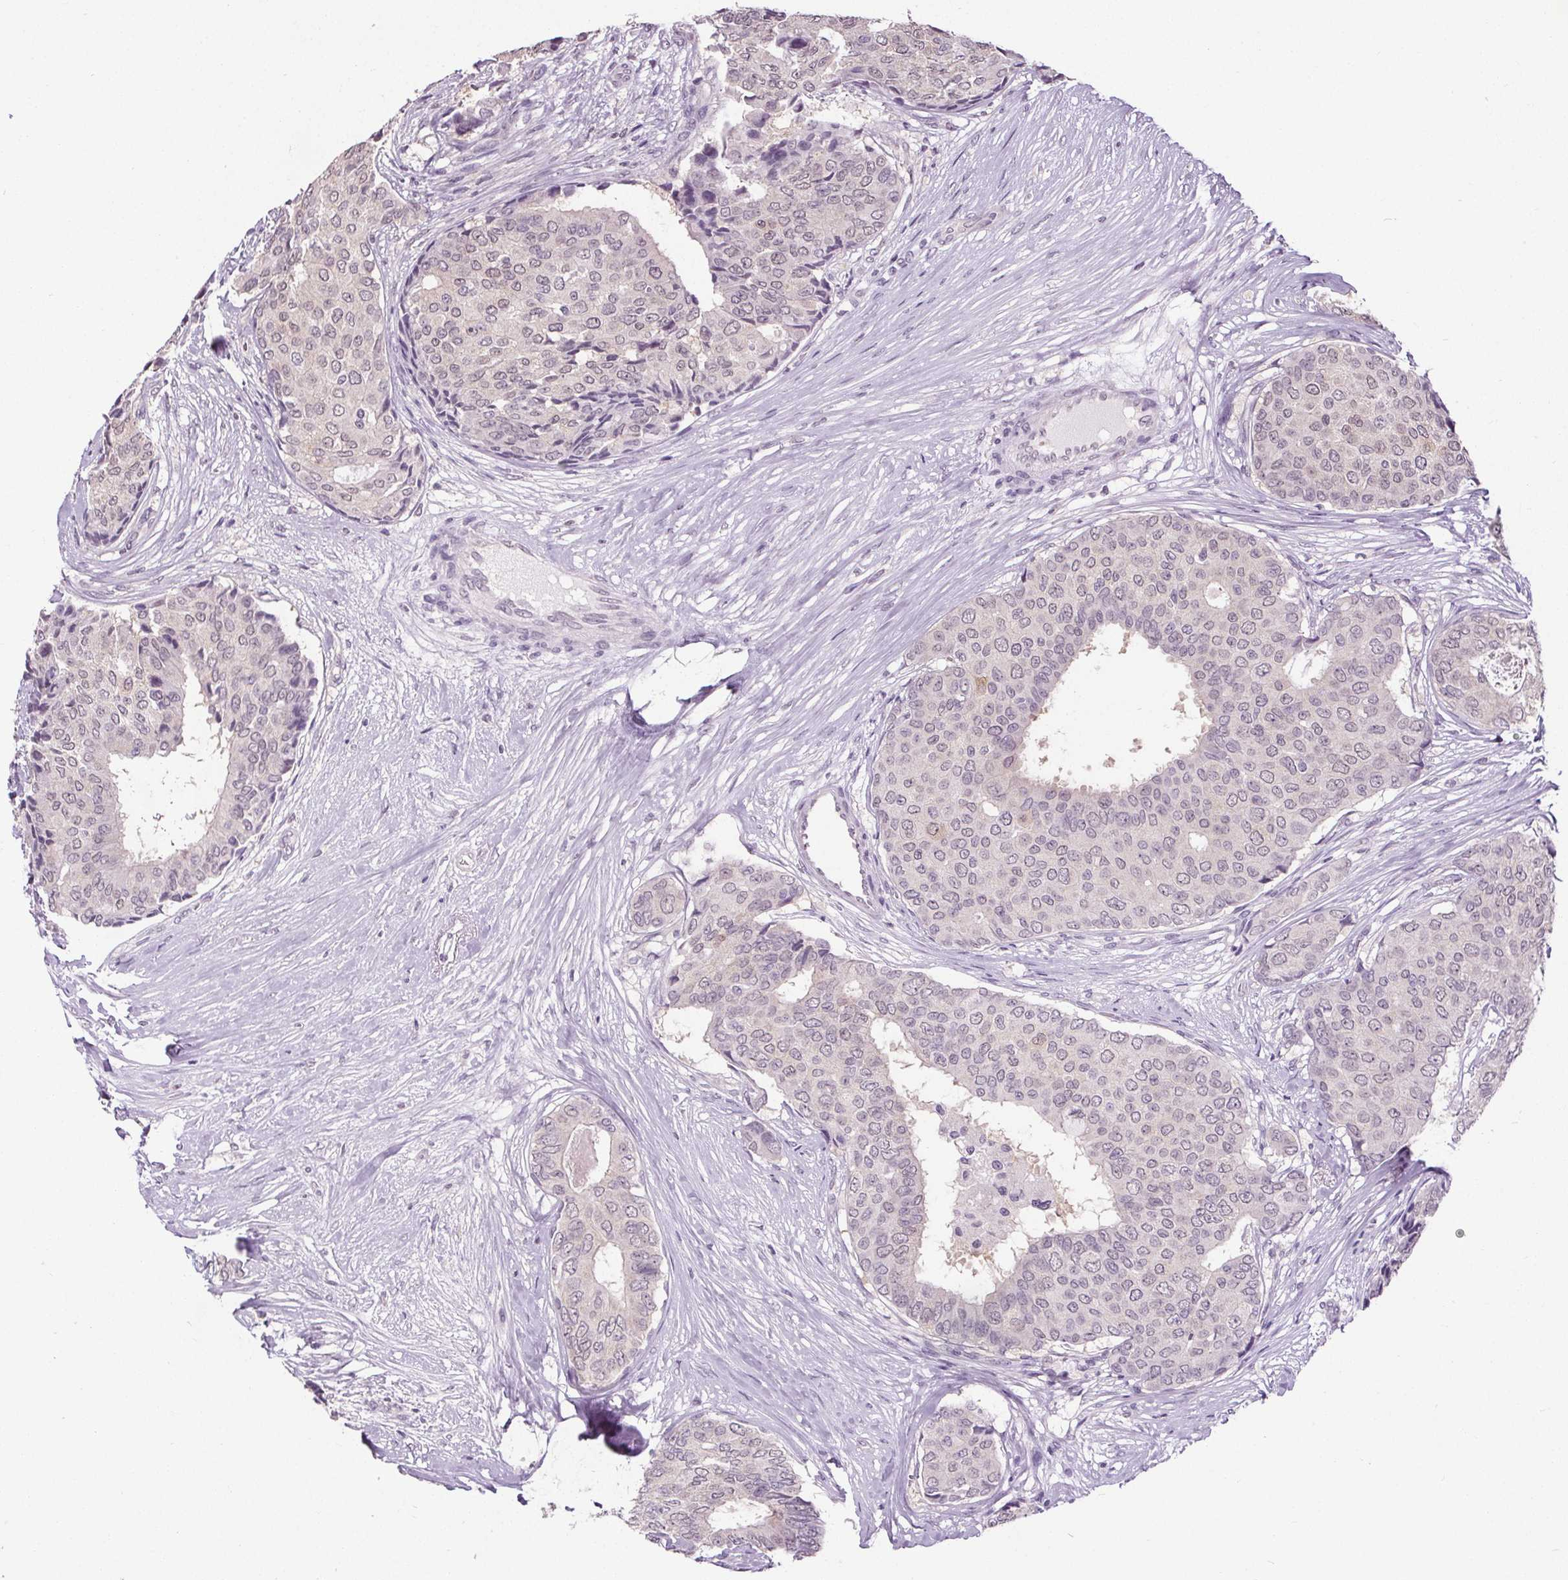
{"staining": {"intensity": "negative", "quantity": "none", "location": "none"}, "tissue": "breast cancer", "cell_type": "Tumor cells", "image_type": "cancer", "snomed": [{"axis": "morphology", "description": "Duct carcinoma"}, {"axis": "topography", "description": "Breast"}], "caption": "IHC of breast cancer (invasive ductal carcinoma) reveals no staining in tumor cells.", "gene": "SLC2A9", "patient": {"sex": "female", "age": 75}}